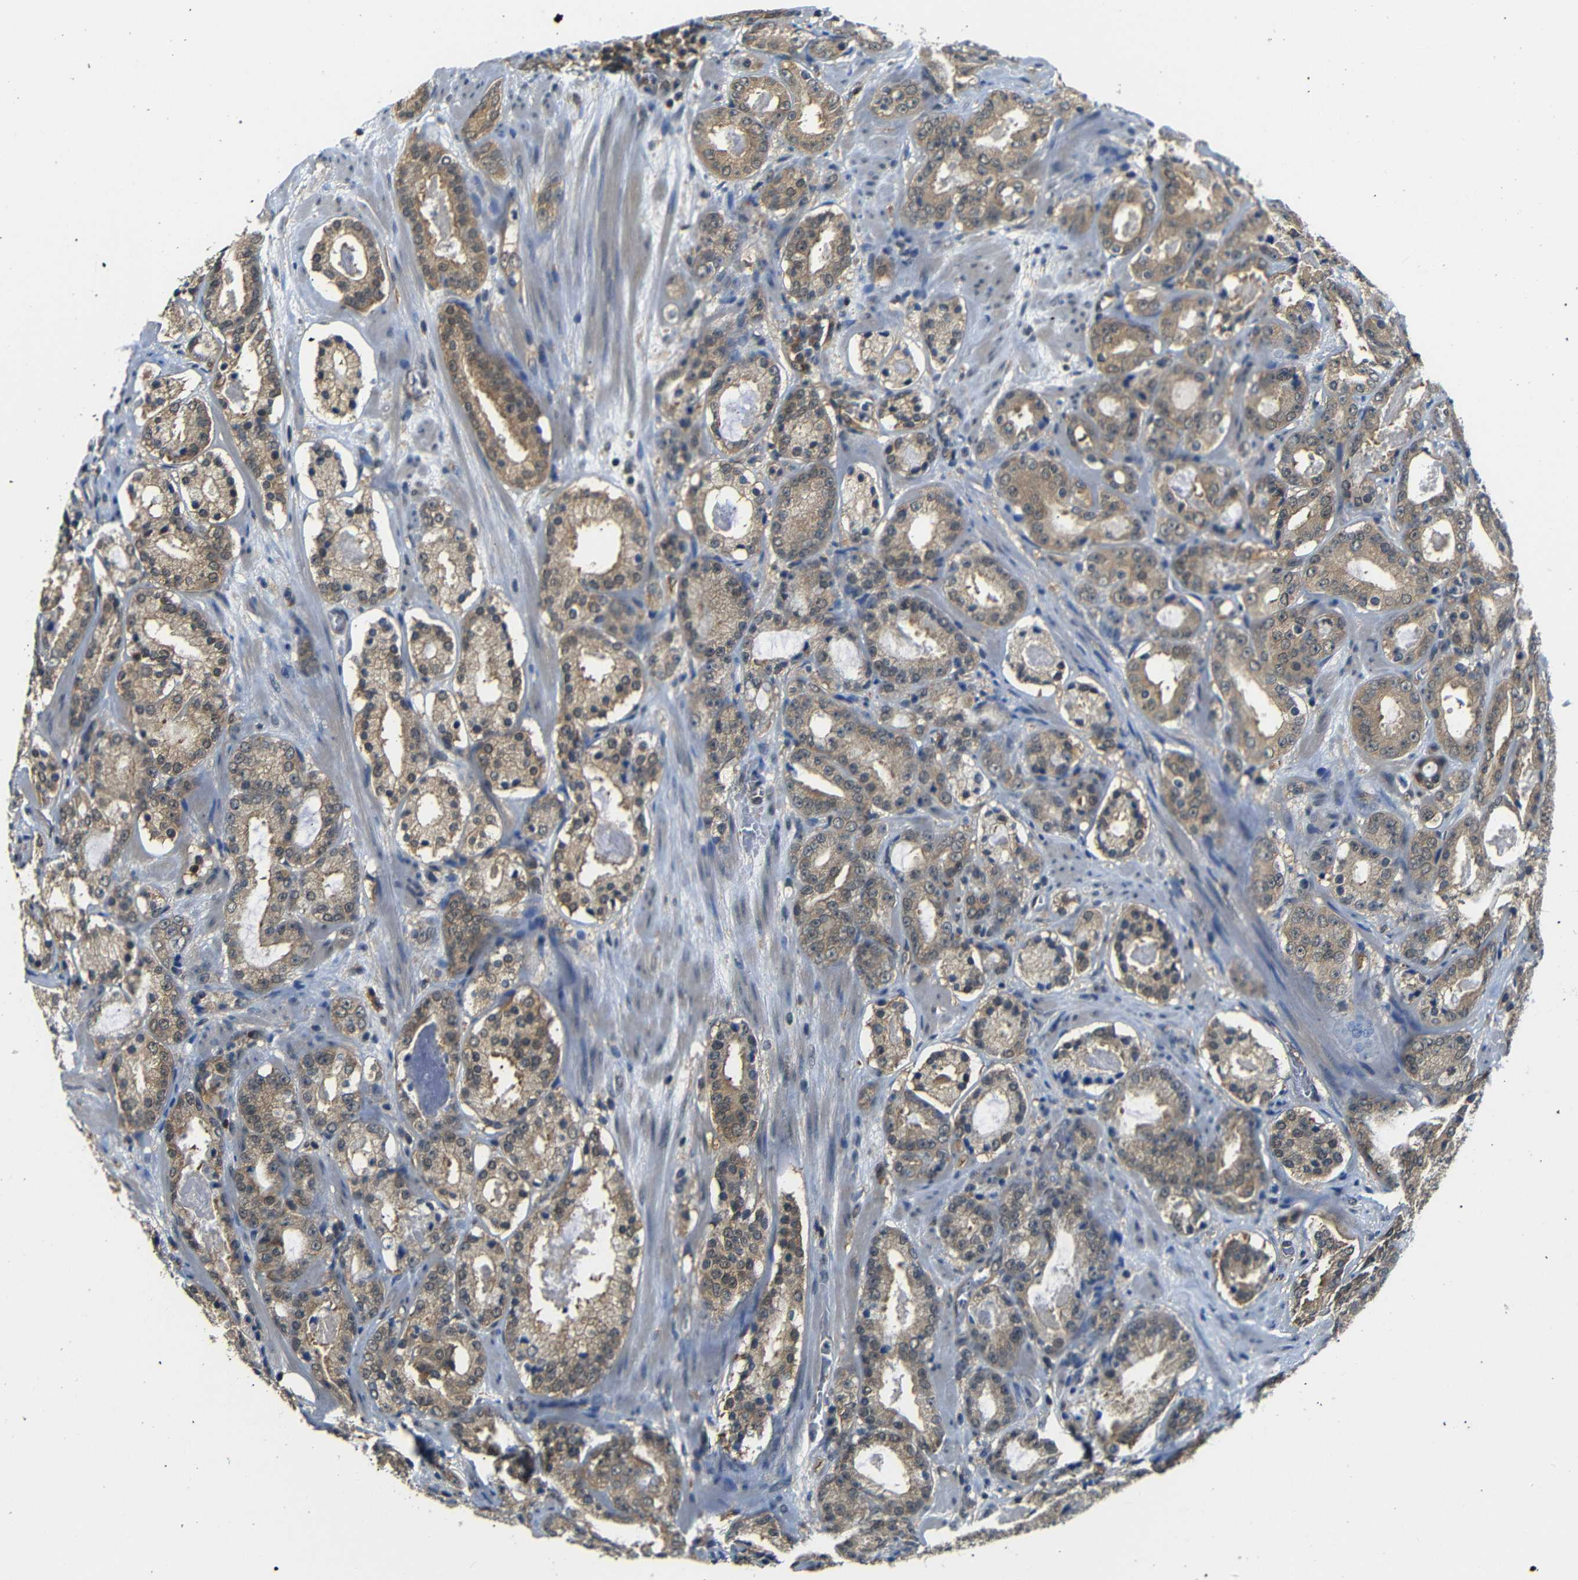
{"staining": {"intensity": "moderate", "quantity": ">75%", "location": "cytoplasmic/membranous"}, "tissue": "prostate cancer", "cell_type": "Tumor cells", "image_type": "cancer", "snomed": [{"axis": "morphology", "description": "Adenocarcinoma, Low grade"}, {"axis": "topography", "description": "Prostate"}], "caption": "Immunohistochemistry (IHC) micrograph of neoplastic tissue: adenocarcinoma (low-grade) (prostate) stained using IHC demonstrates medium levels of moderate protein expression localized specifically in the cytoplasmic/membranous of tumor cells, appearing as a cytoplasmic/membranous brown color.", "gene": "UBXN1", "patient": {"sex": "male", "age": 69}}